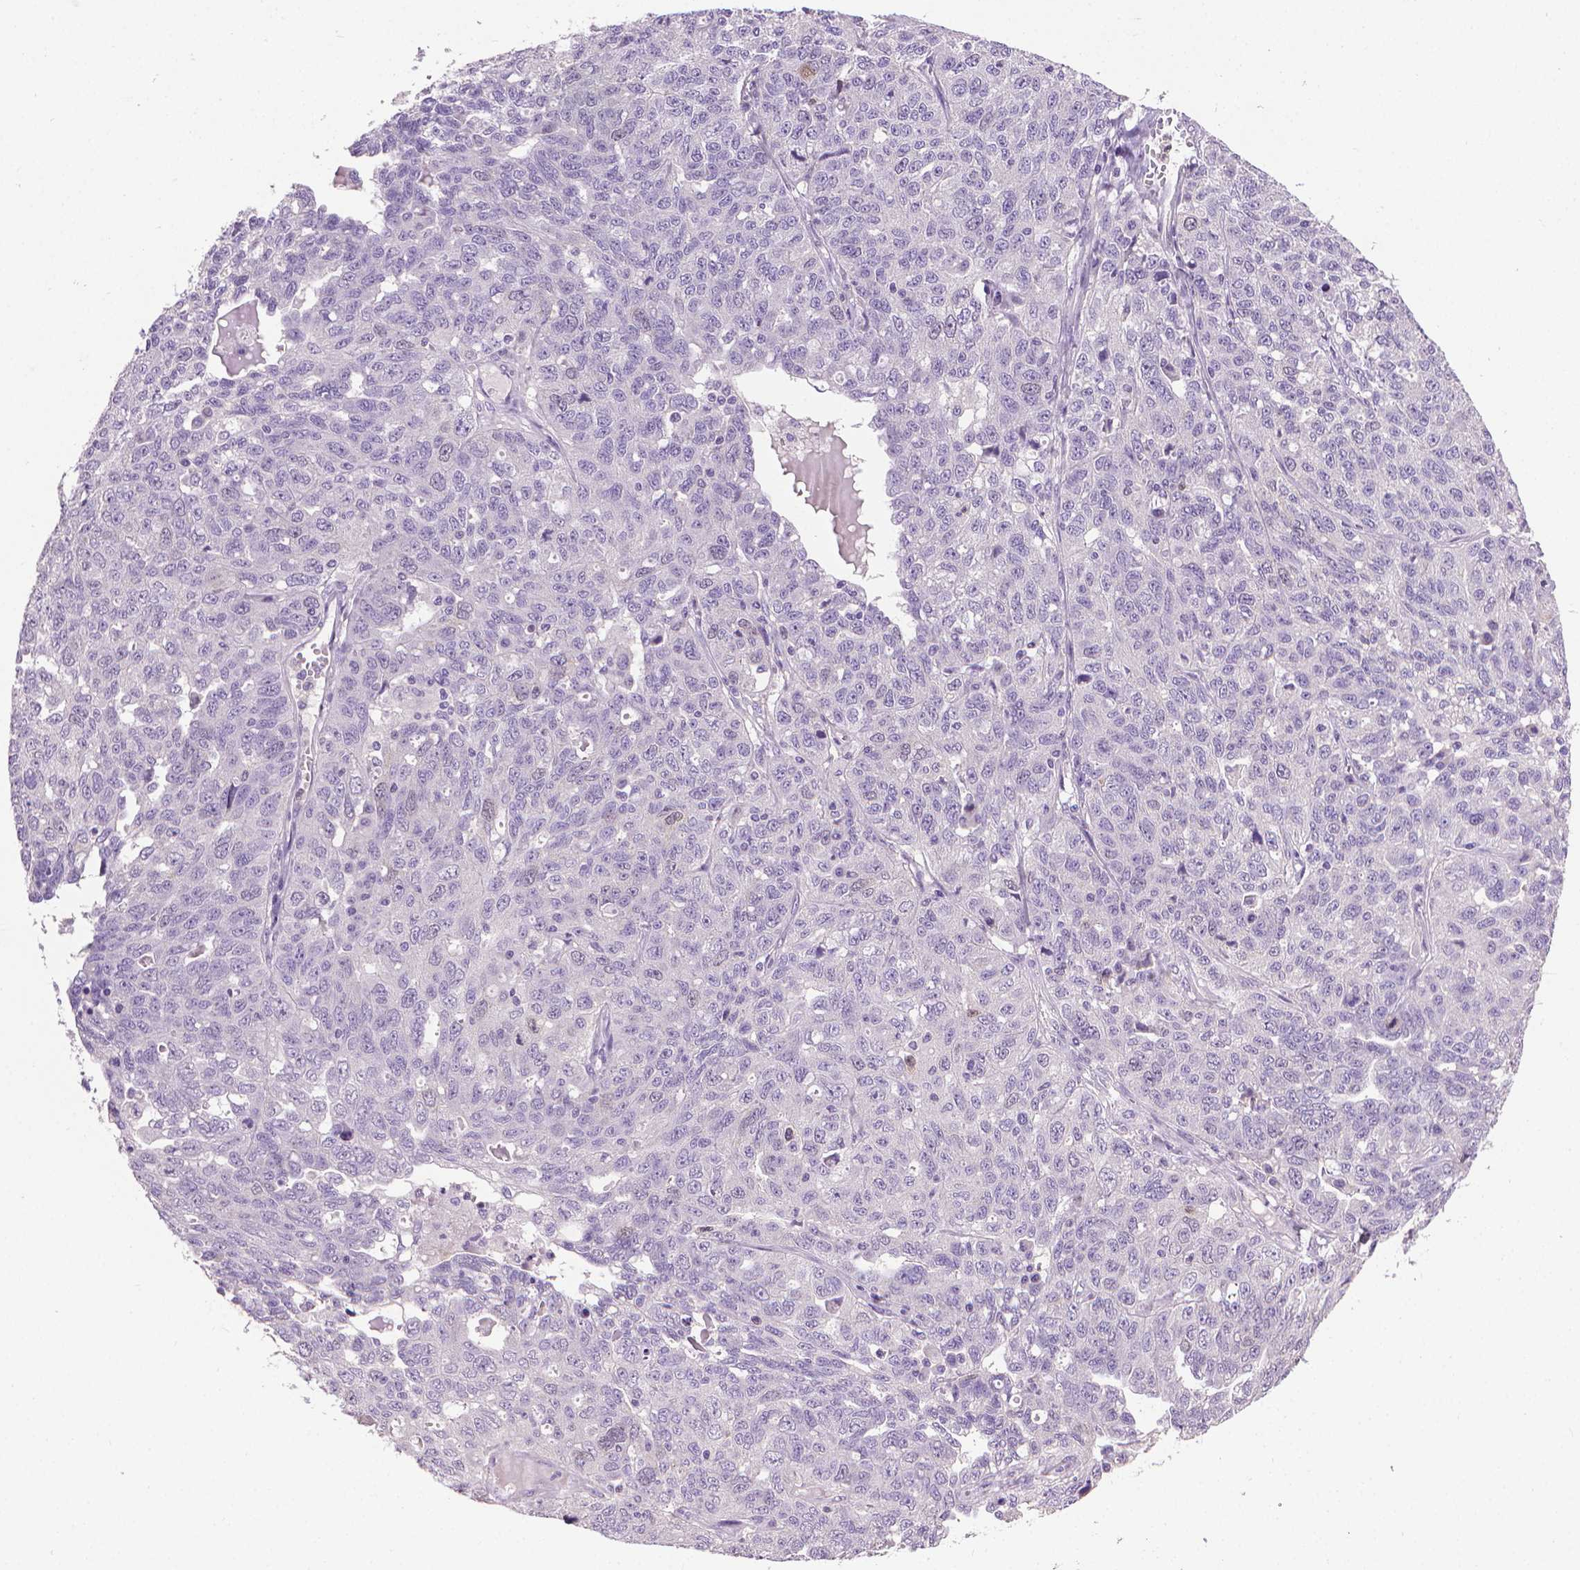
{"staining": {"intensity": "negative", "quantity": "none", "location": "none"}, "tissue": "ovarian cancer", "cell_type": "Tumor cells", "image_type": "cancer", "snomed": [{"axis": "morphology", "description": "Cystadenocarcinoma, serous, NOS"}, {"axis": "topography", "description": "Ovary"}], "caption": "This image is of ovarian serous cystadenocarcinoma stained with immunohistochemistry to label a protein in brown with the nuclei are counter-stained blue. There is no staining in tumor cells.", "gene": "CDKN2D", "patient": {"sex": "female", "age": 71}}